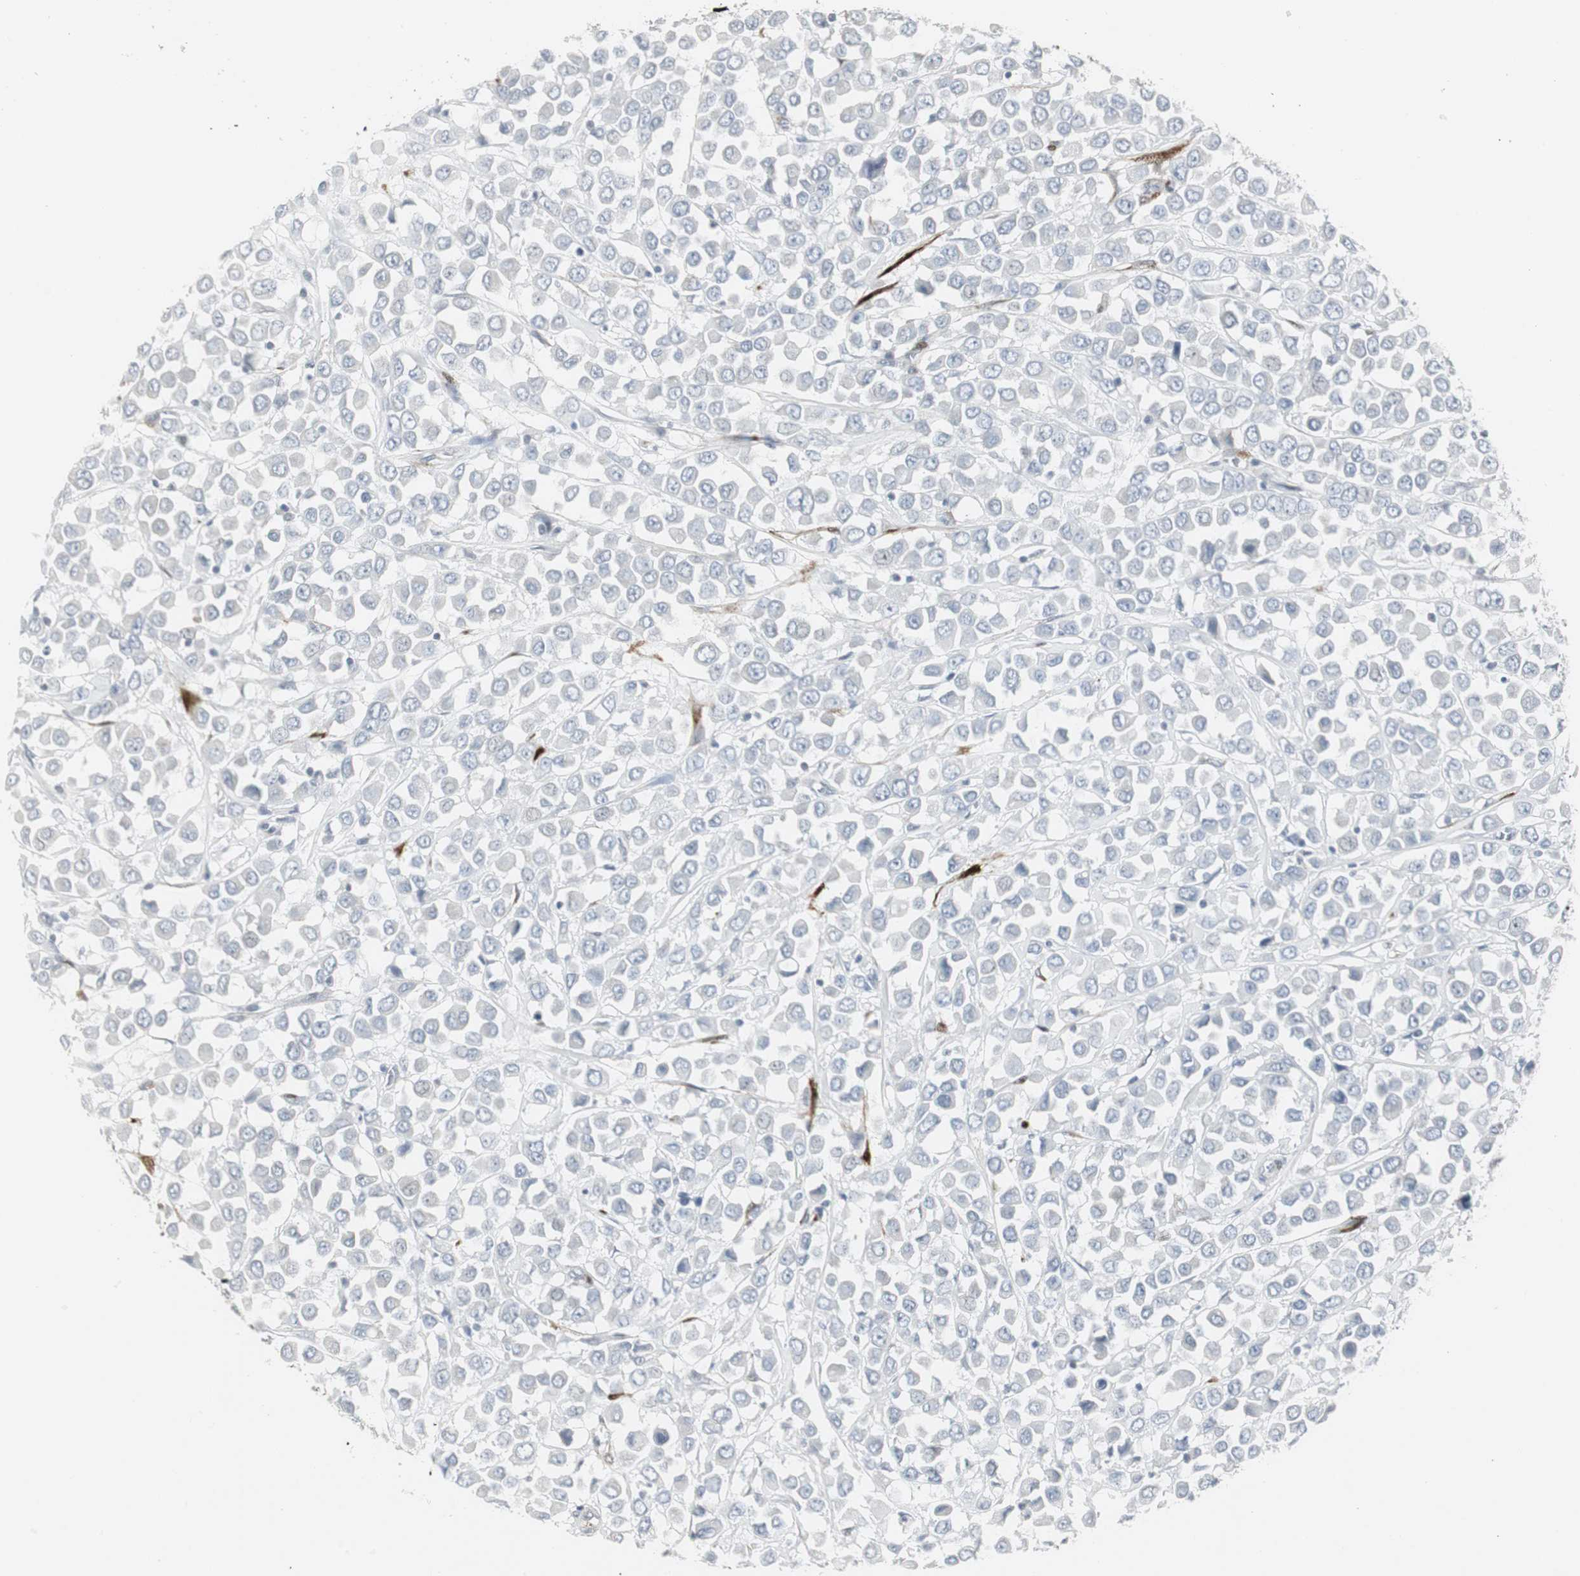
{"staining": {"intensity": "negative", "quantity": "none", "location": "none"}, "tissue": "breast cancer", "cell_type": "Tumor cells", "image_type": "cancer", "snomed": [{"axis": "morphology", "description": "Duct carcinoma"}, {"axis": "topography", "description": "Breast"}], "caption": "Human breast cancer stained for a protein using IHC exhibits no expression in tumor cells.", "gene": "PPP1R14A", "patient": {"sex": "female", "age": 61}}